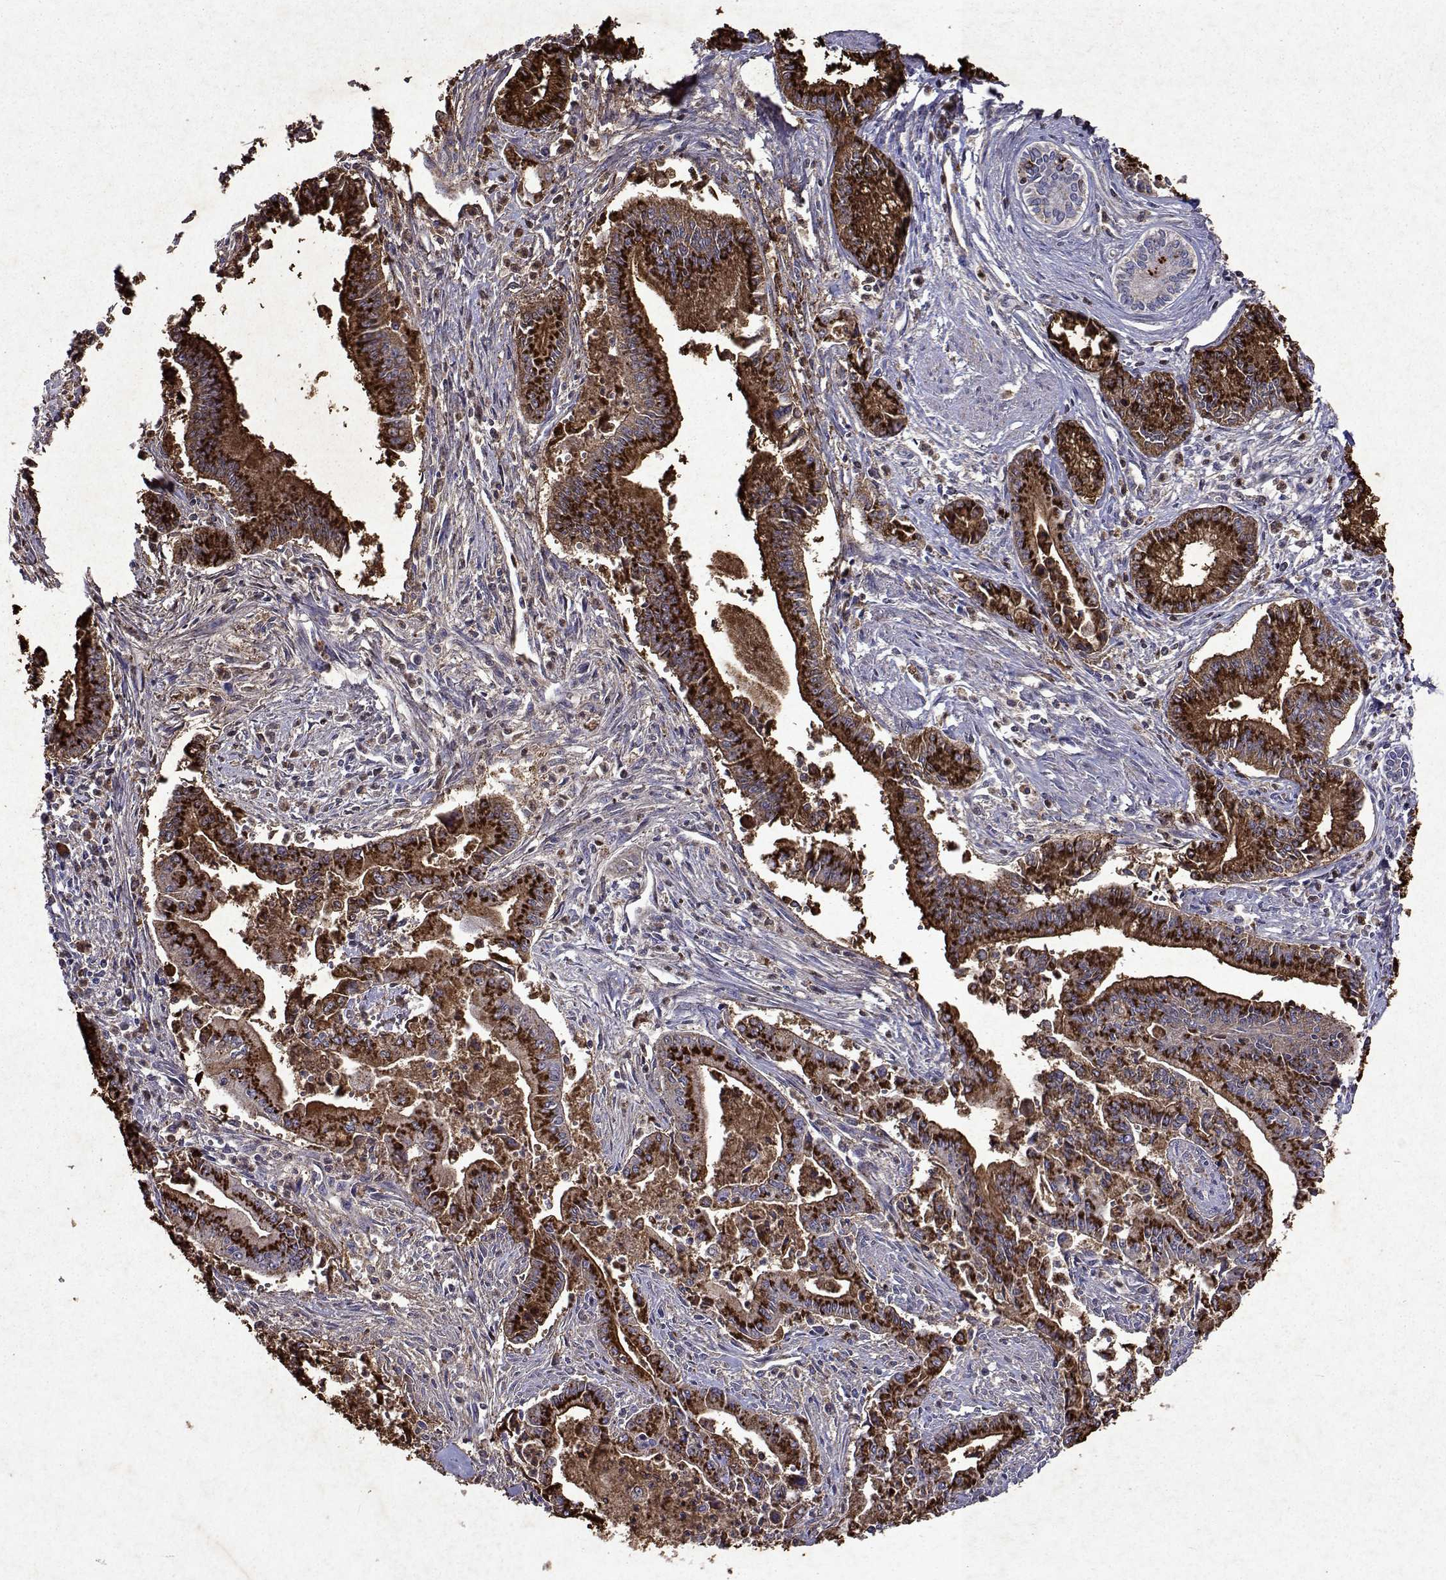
{"staining": {"intensity": "strong", "quantity": ">75%", "location": "cytoplasmic/membranous"}, "tissue": "pancreatic cancer", "cell_type": "Tumor cells", "image_type": "cancer", "snomed": [{"axis": "morphology", "description": "Adenocarcinoma, NOS"}, {"axis": "topography", "description": "Pancreas"}], "caption": "Protein staining displays strong cytoplasmic/membranous staining in approximately >75% of tumor cells in pancreatic adenocarcinoma.", "gene": "DUSP28", "patient": {"sex": "female", "age": 65}}